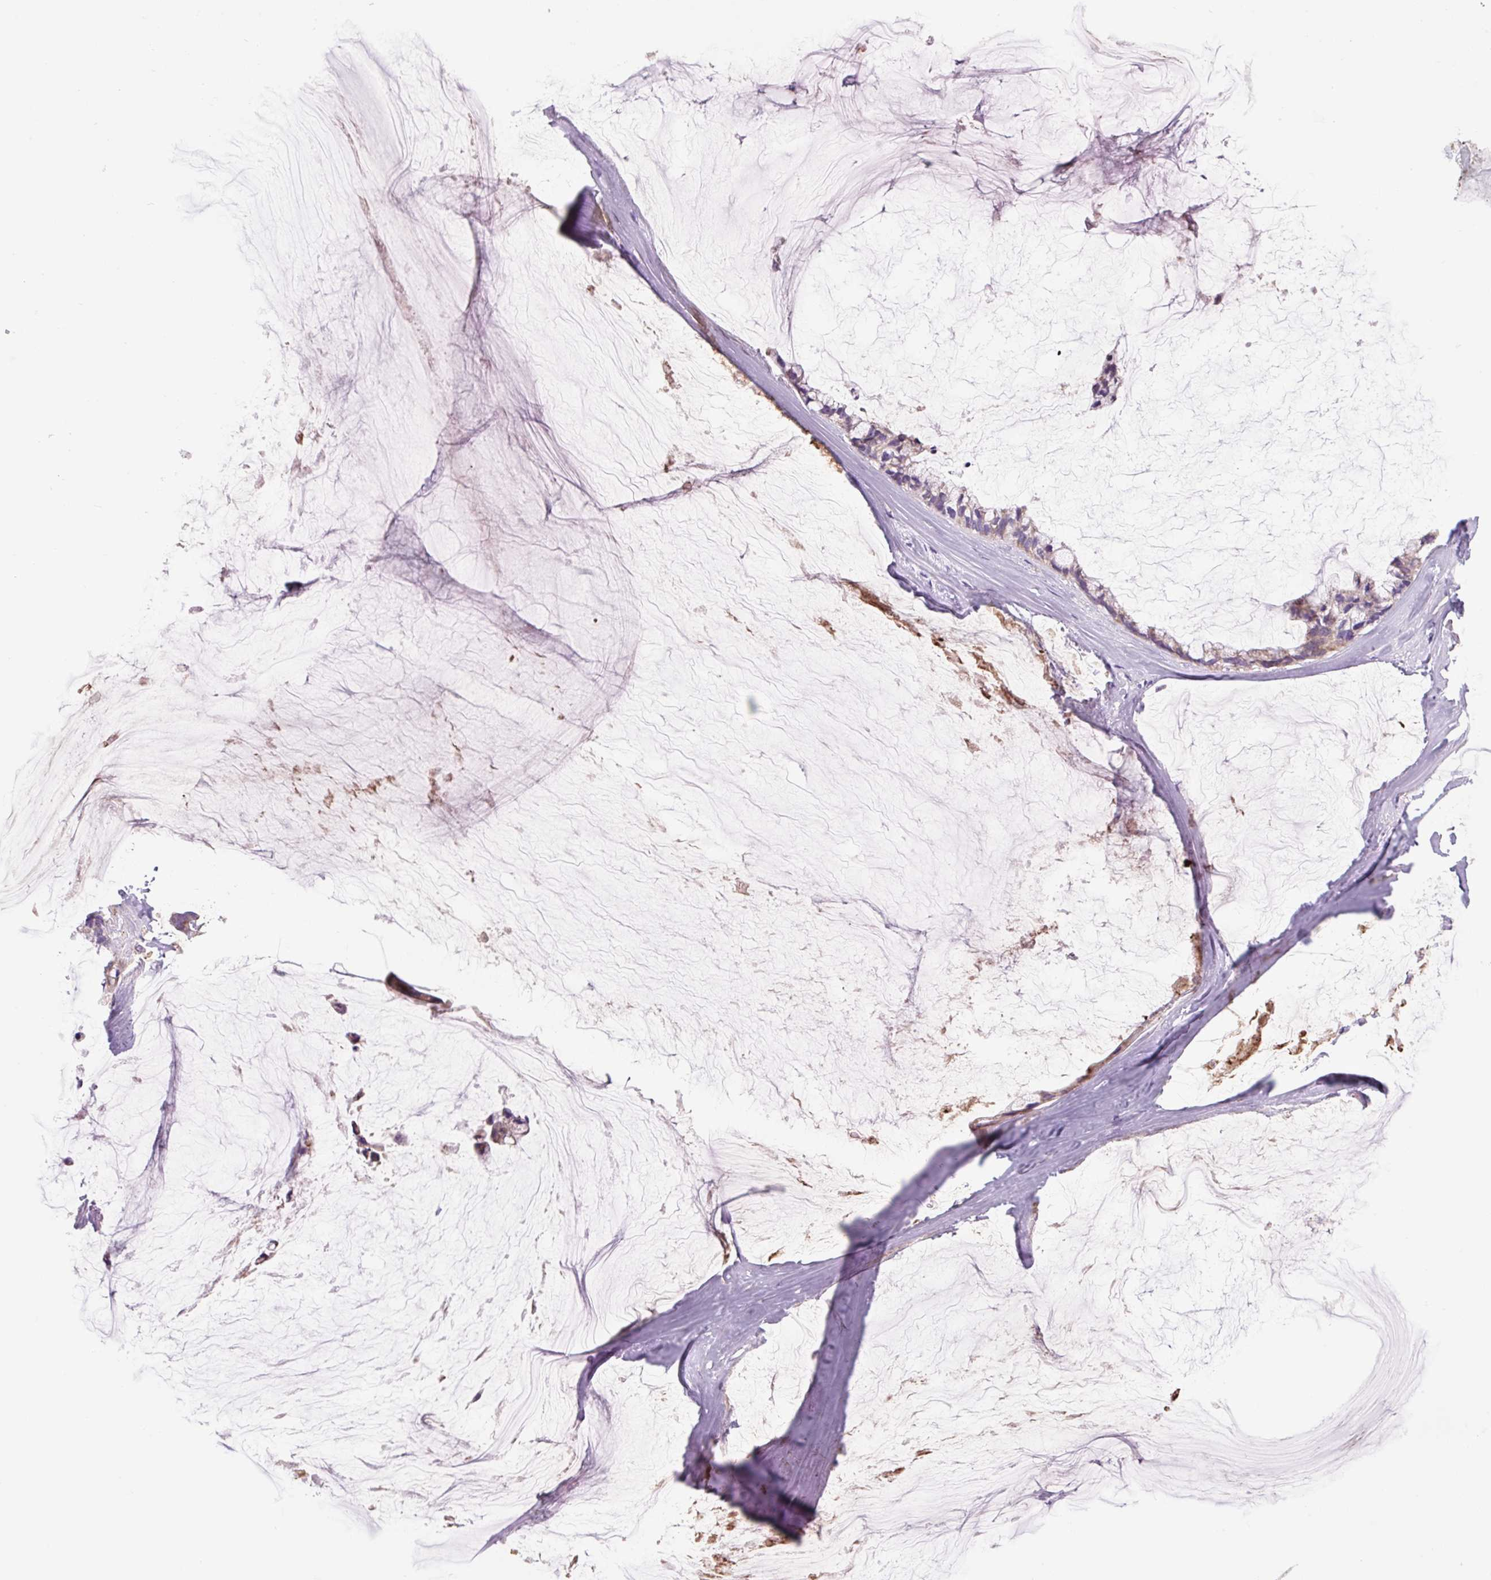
{"staining": {"intensity": "weak", "quantity": "<25%", "location": "cytoplasmic/membranous"}, "tissue": "ovarian cancer", "cell_type": "Tumor cells", "image_type": "cancer", "snomed": [{"axis": "morphology", "description": "Cystadenocarcinoma, mucinous, NOS"}, {"axis": "topography", "description": "Ovary"}], "caption": "High power microscopy histopathology image of an immunohistochemistry (IHC) image of ovarian mucinous cystadenocarcinoma, revealing no significant positivity in tumor cells. Nuclei are stained in blue.", "gene": "RNASE10", "patient": {"sex": "female", "age": 39}}